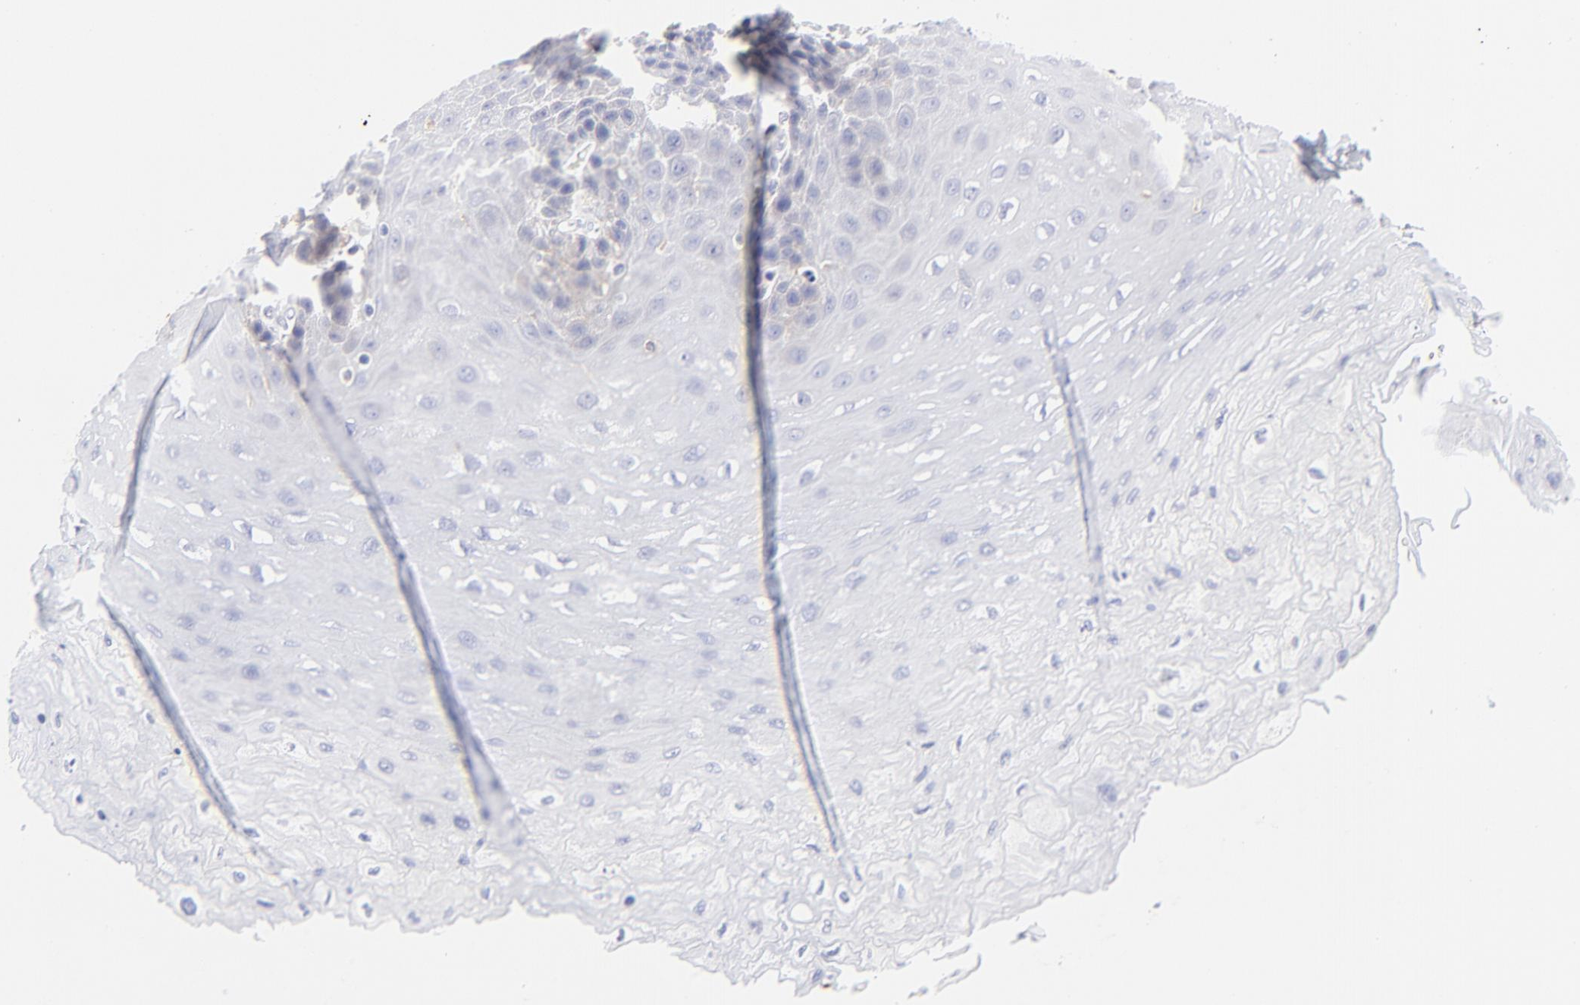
{"staining": {"intensity": "negative", "quantity": "none", "location": "none"}, "tissue": "esophagus", "cell_type": "Squamous epithelial cells", "image_type": "normal", "snomed": [{"axis": "morphology", "description": "Normal tissue, NOS"}, {"axis": "topography", "description": "Esophagus"}], "caption": "A high-resolution image shows immunohistochemistry (IHC) staining of unremarkable esophagus, which reveals no significant expression in squamous epithelial cells. The staining was performed using DAB to visualize the protein expression in brown, while the nuclei were stained in blue with hematoxylin (Magnification: 20x).", "gene": "LHFPL1", "patient": {"sex": "female", "age": 72}}